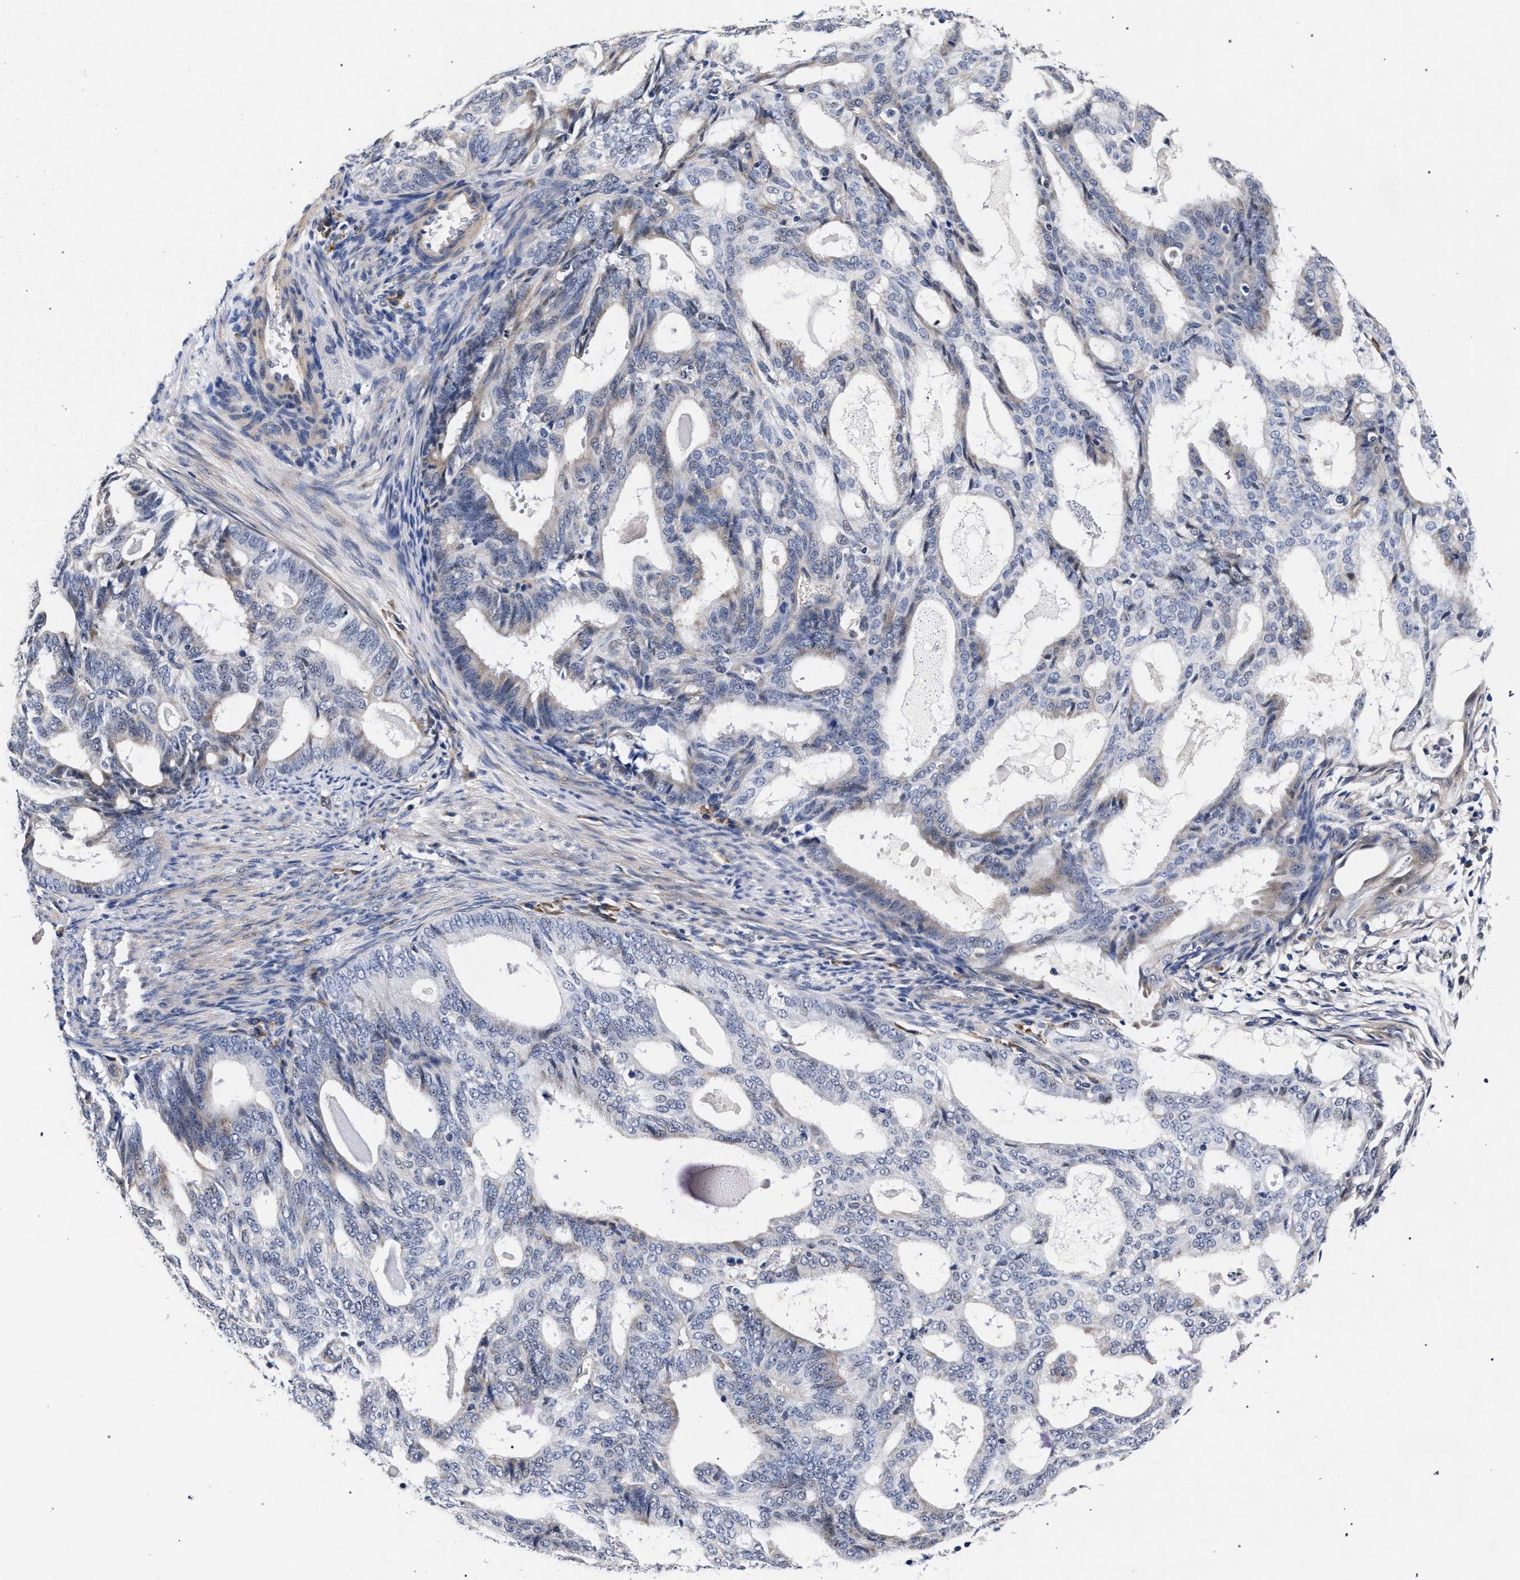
{"staining": {"intensity": "negative", "quantity": "none", "location": "none"}, "tissue": "endometrial cancer", "cell_type": "Tumor cells", "image_type": "cancer", "snomed": [{"axis": "morphology", "description": "Adenocarcinoma, NOS"}, {"axis": "topography", "description": "Endometrium"}], "caption": "Histopathology image shows no protein positivity in tumor cells of endometrial cancer (adenocarcinoma) tissue.", "gene": "CFAP95", "patient": {"sex": "female", "age": 58}}